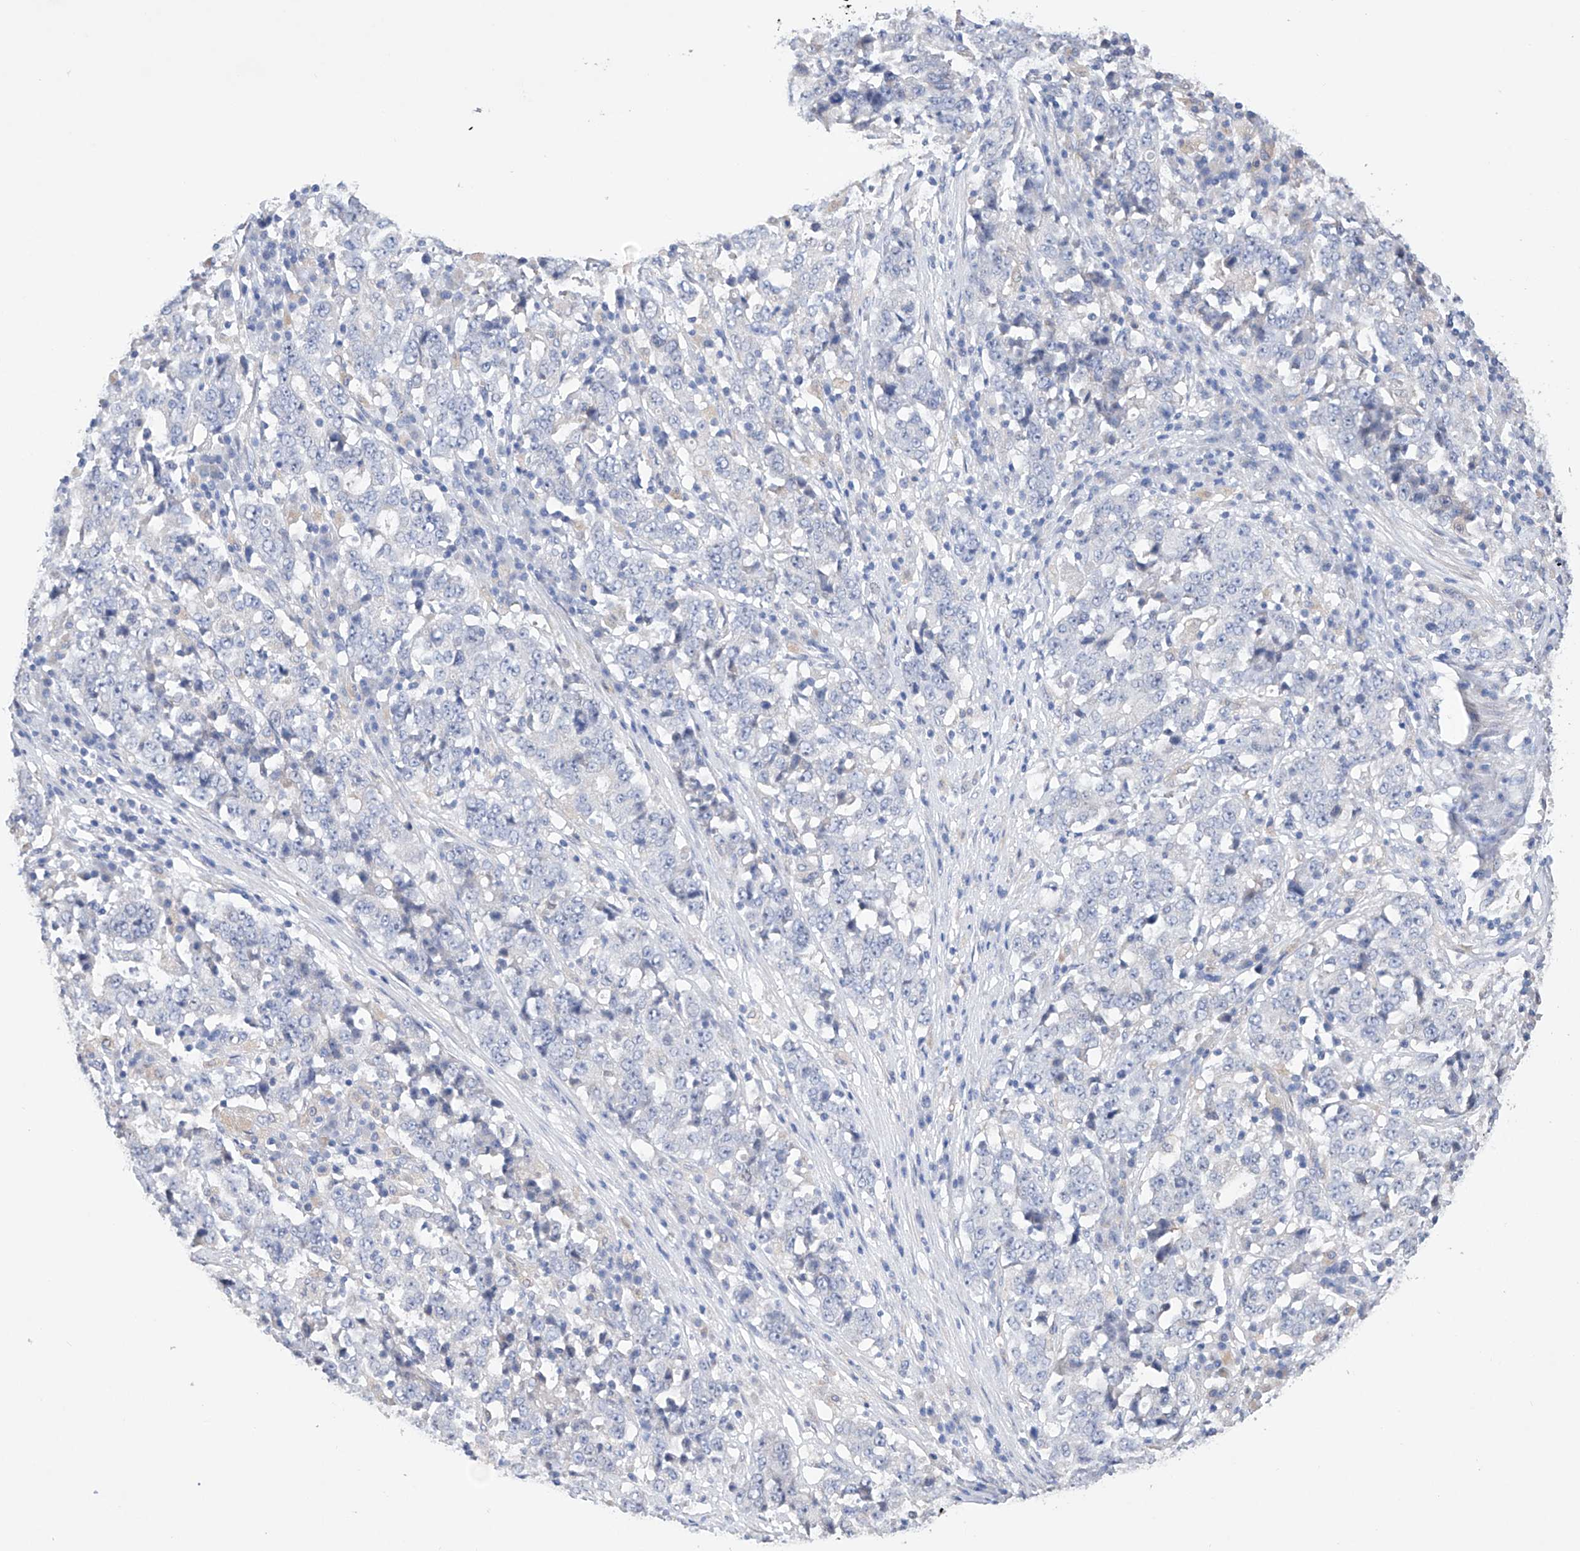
{"staining": {"intensity": "negative", "quantity": "none", "location": "none"}, "tissue": "stomach cancer", "cell_type": "Tumor cells", "image_type": "cancer", "snomed": [{"axis": "morphology", "description": "Adenocarcinoma, NOS"}, {"axis": "topography", "description": "Stomach"}], "caption": "Tumor cells are negative for brown protein staining in stomach adenocarcinoma.", "gene": "AFG1L", "patient": {"sex": "male", "age": 59}}